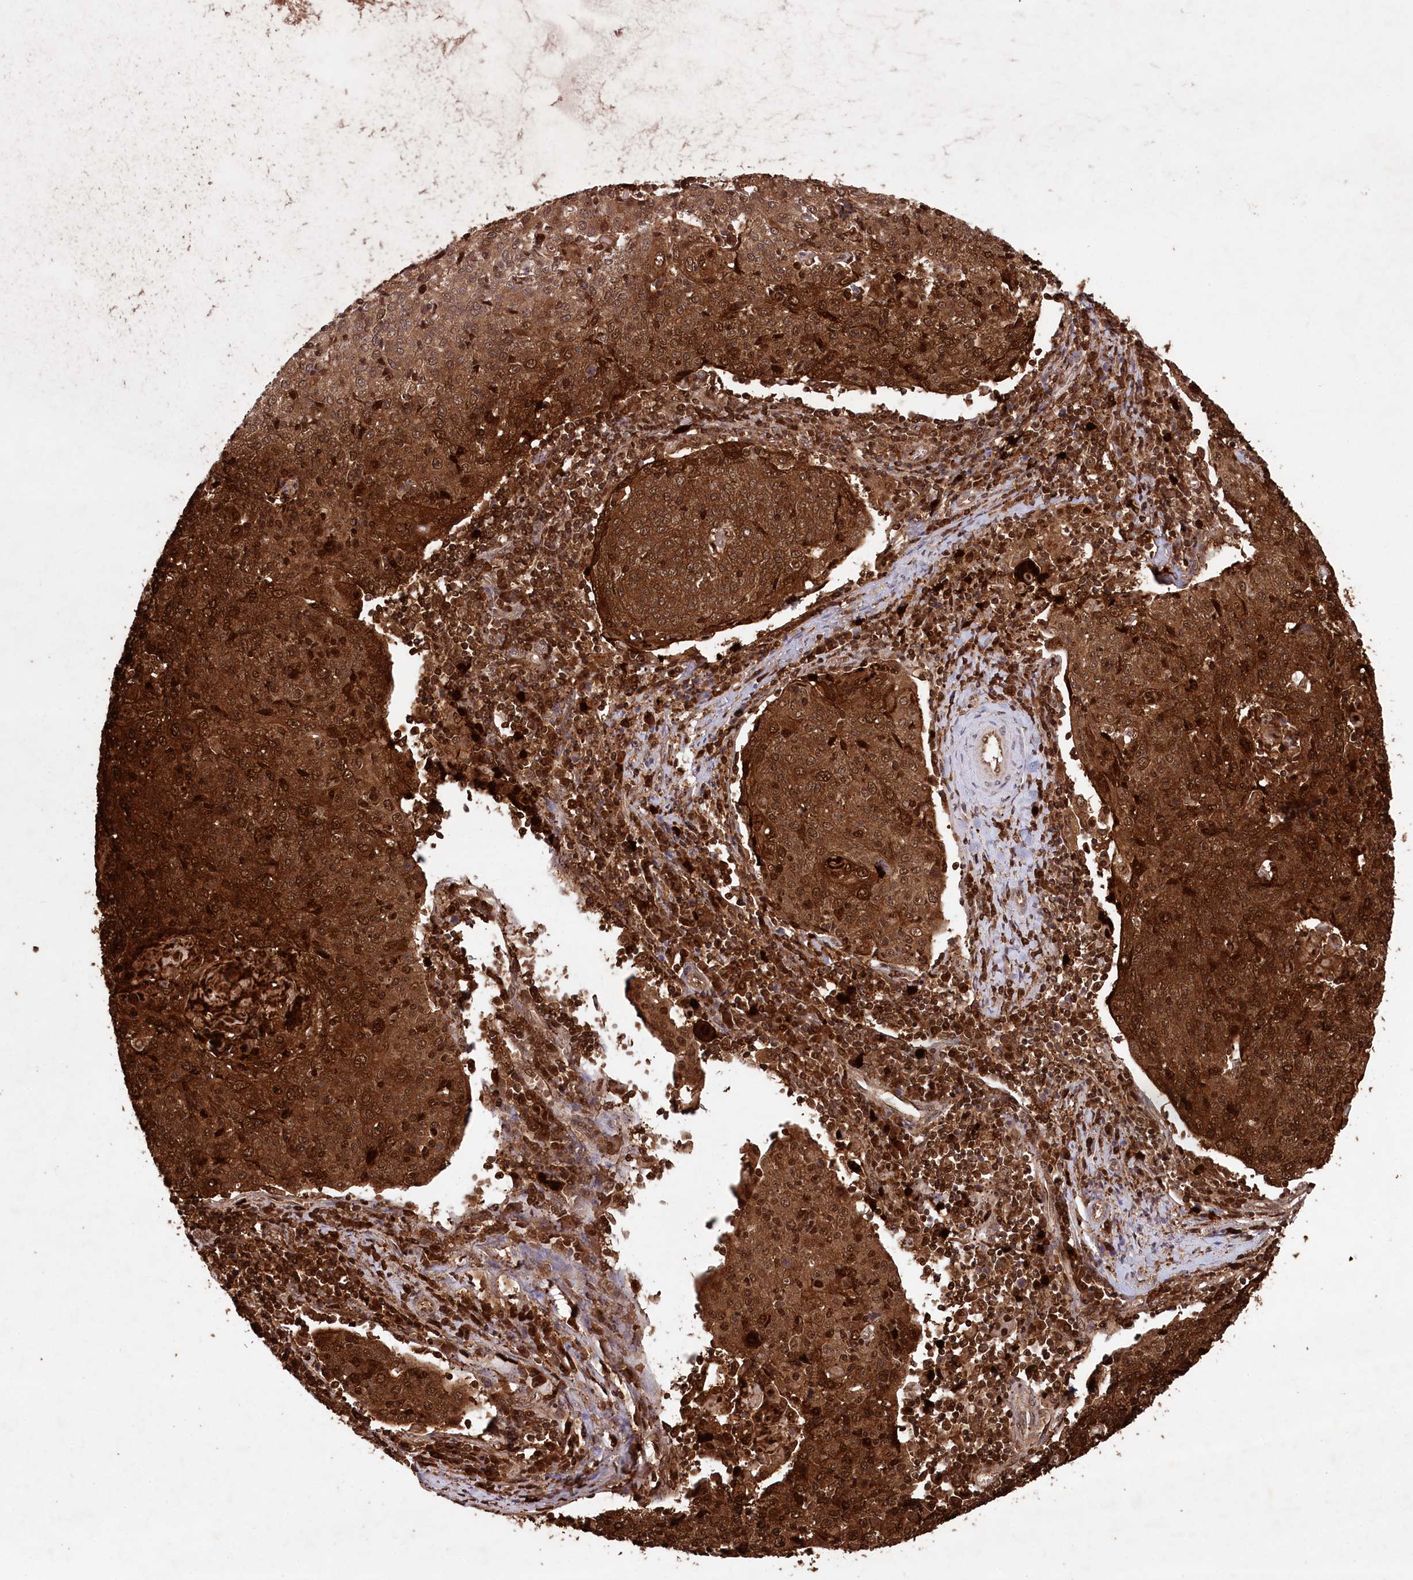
{"staining": {"intensity": "strong", "quantity": ">75%", "location": "cytoplasmic/membranous,nuclear"}, "tissue": "cervical cancer", "cell_type": "Tumor cells", "image_type": "cancer", "snomed": [{"axis": "morphology", "description": "Squamous cell carcinoma, NOS"}, {"axis": "topography", "description": "Cervix"}], "caption": "Tumor cells show strong cytoplasmic/membranous and nuclear positivity in about >75% of cells in cervical squamous cell carcinoma. (DAB (3,3'-diaminobenzidine) IHC with brightfield microscopy, high magnification).", "gene": "LSG1", "patient": {"sex": "female", "age": 48}}